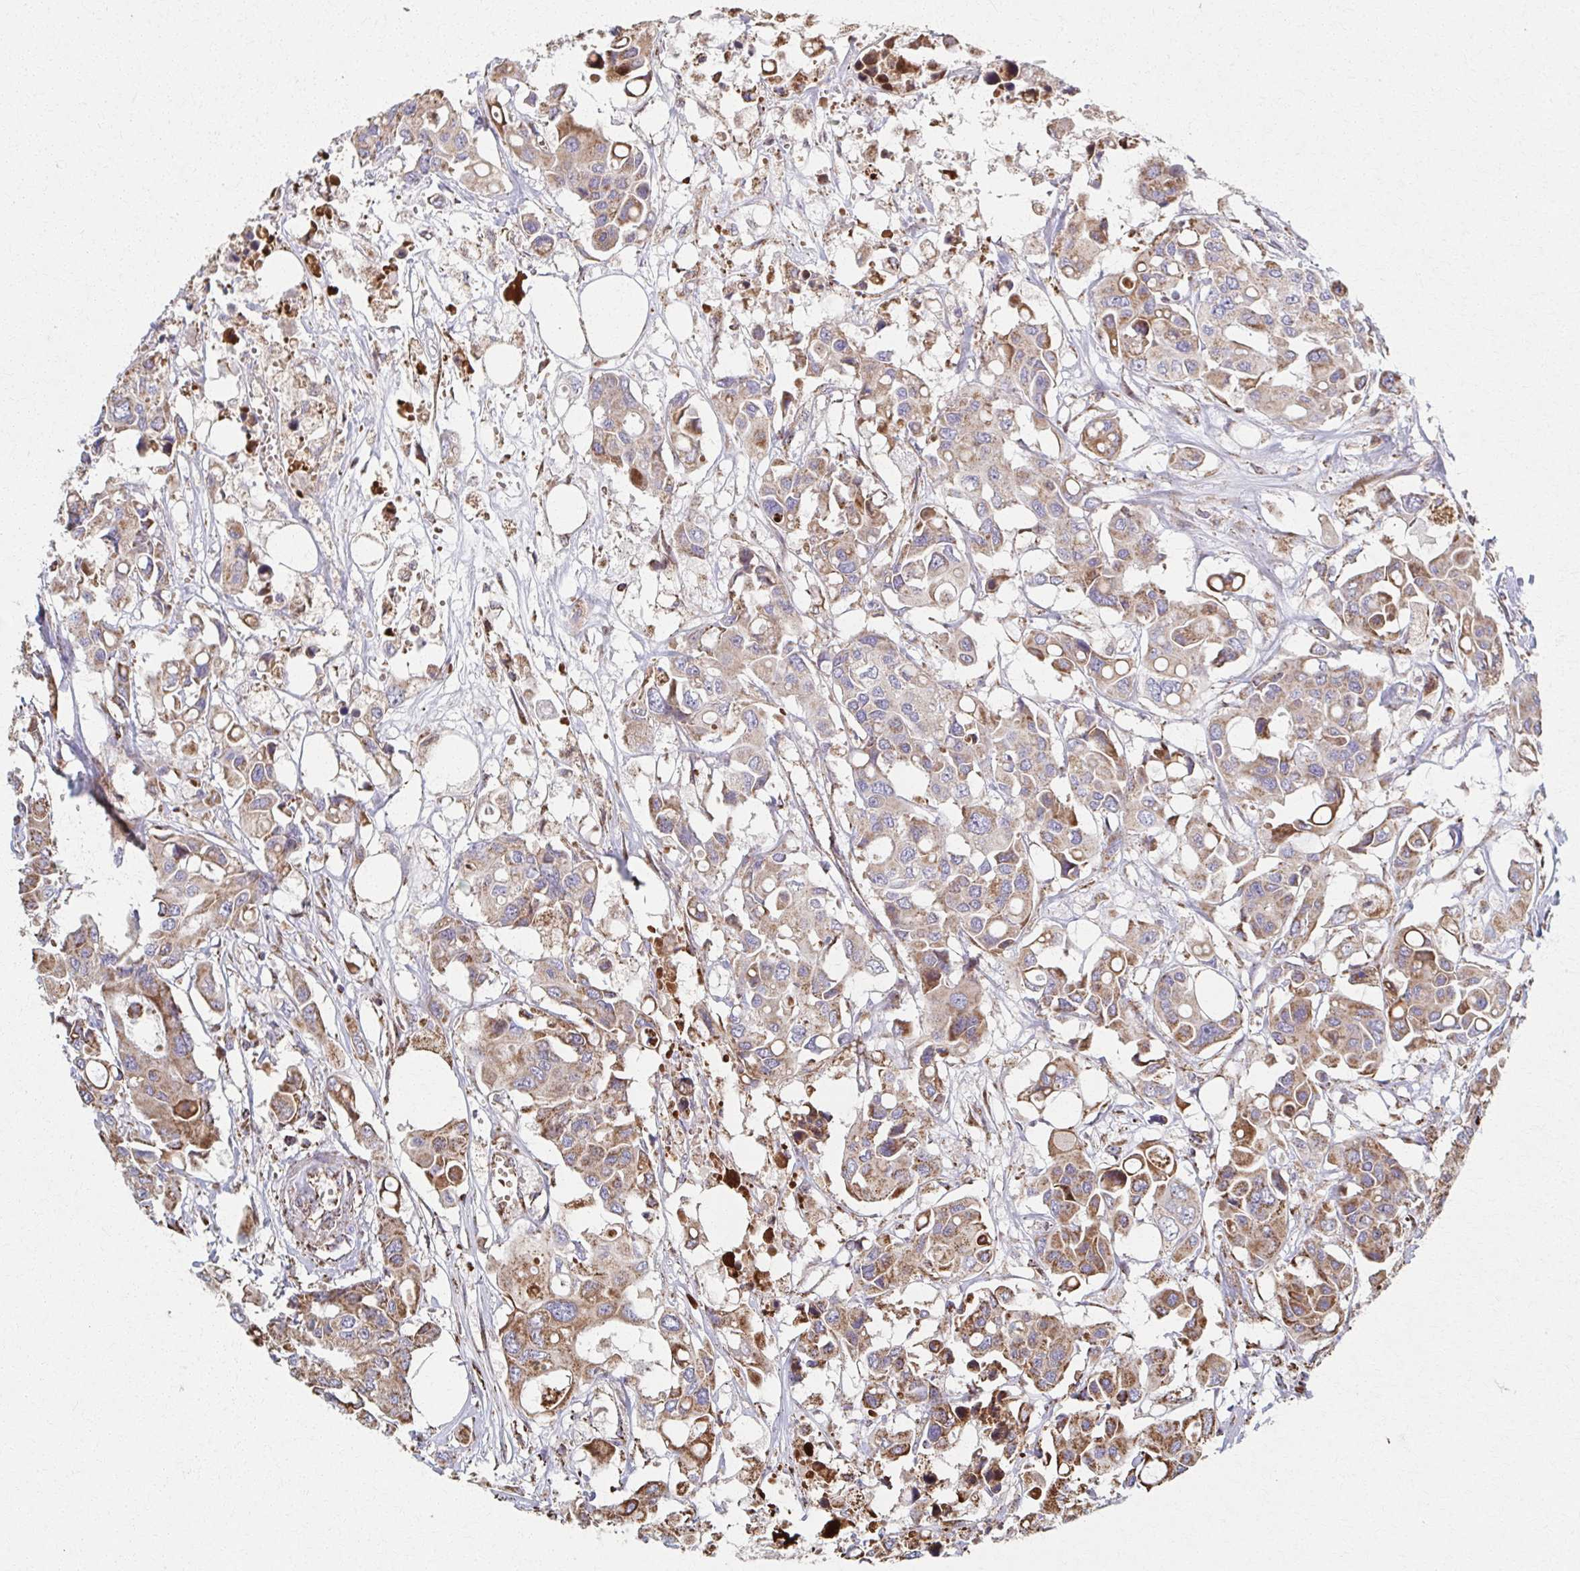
{"staining": {"intensity": "moderate", "quantity": "25%-75%", "location": "cytoplasmic/membranous"}, "tissue": "colorectal cancer", "cell_type": "Tumor cells", "image_type": "cancer", "snomed": [{"axis": "morphology", "description": "Adenocarcinoma, NOS"}, {"axis": "topography", "description": "Colon"}], "caption": "The immunohistochemical stain shows moderate cytoplasmic/membranous positivity in tumor cells of colorectal adenocarcinoma tissue.", "gene": "SAT1", "patient": {"sex": "male", "age": 77}}